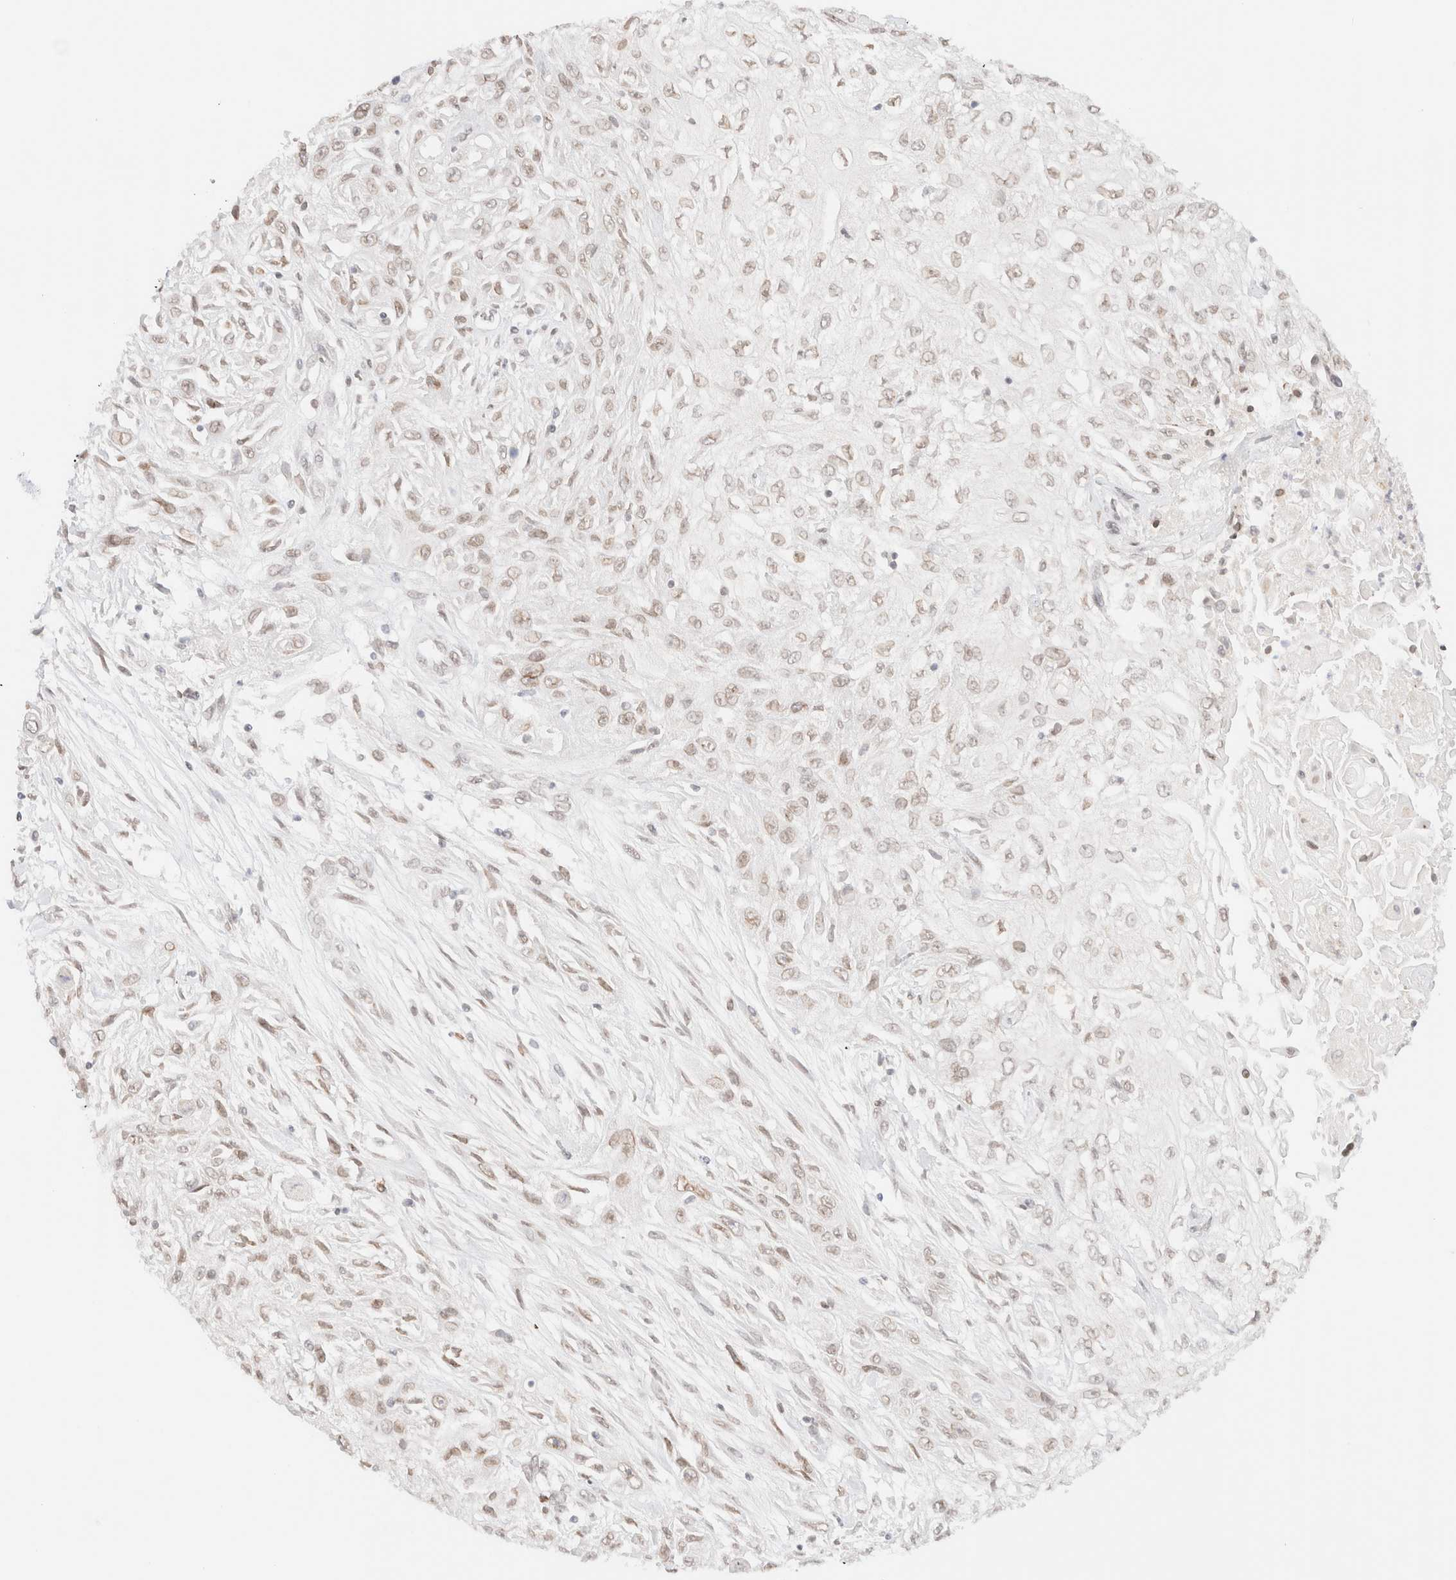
{"staining": {"intensity": "weak", "quantity": ">75%", "location": "nuclear"}, "tissue": "skin cancer", "cell_type": "Tumor cells", "image_type": "cancer", "snomed": [{"axis": "morphology", "description": "Squamous cell carcinoma, NOS"}, {"axis": "morphology", "description": "Squamous cell carcinoma, metastatic, NOS"}, {"axis": "topography", "description": "Skin"}, {"axis": "topography", "description": "Lymph node"}], "caption": "High-magnification brightfield microscopy of skin cancer (metastatic squamous cell carcinoma) stained with DAB (brown) and counterstained with hematoxylin (blue). tumor cells exhibit weak nuclear positivity is identified in about>75% of cells.", "gene": "ZNF770", "patient": {"sex": "male", "age": 75}}